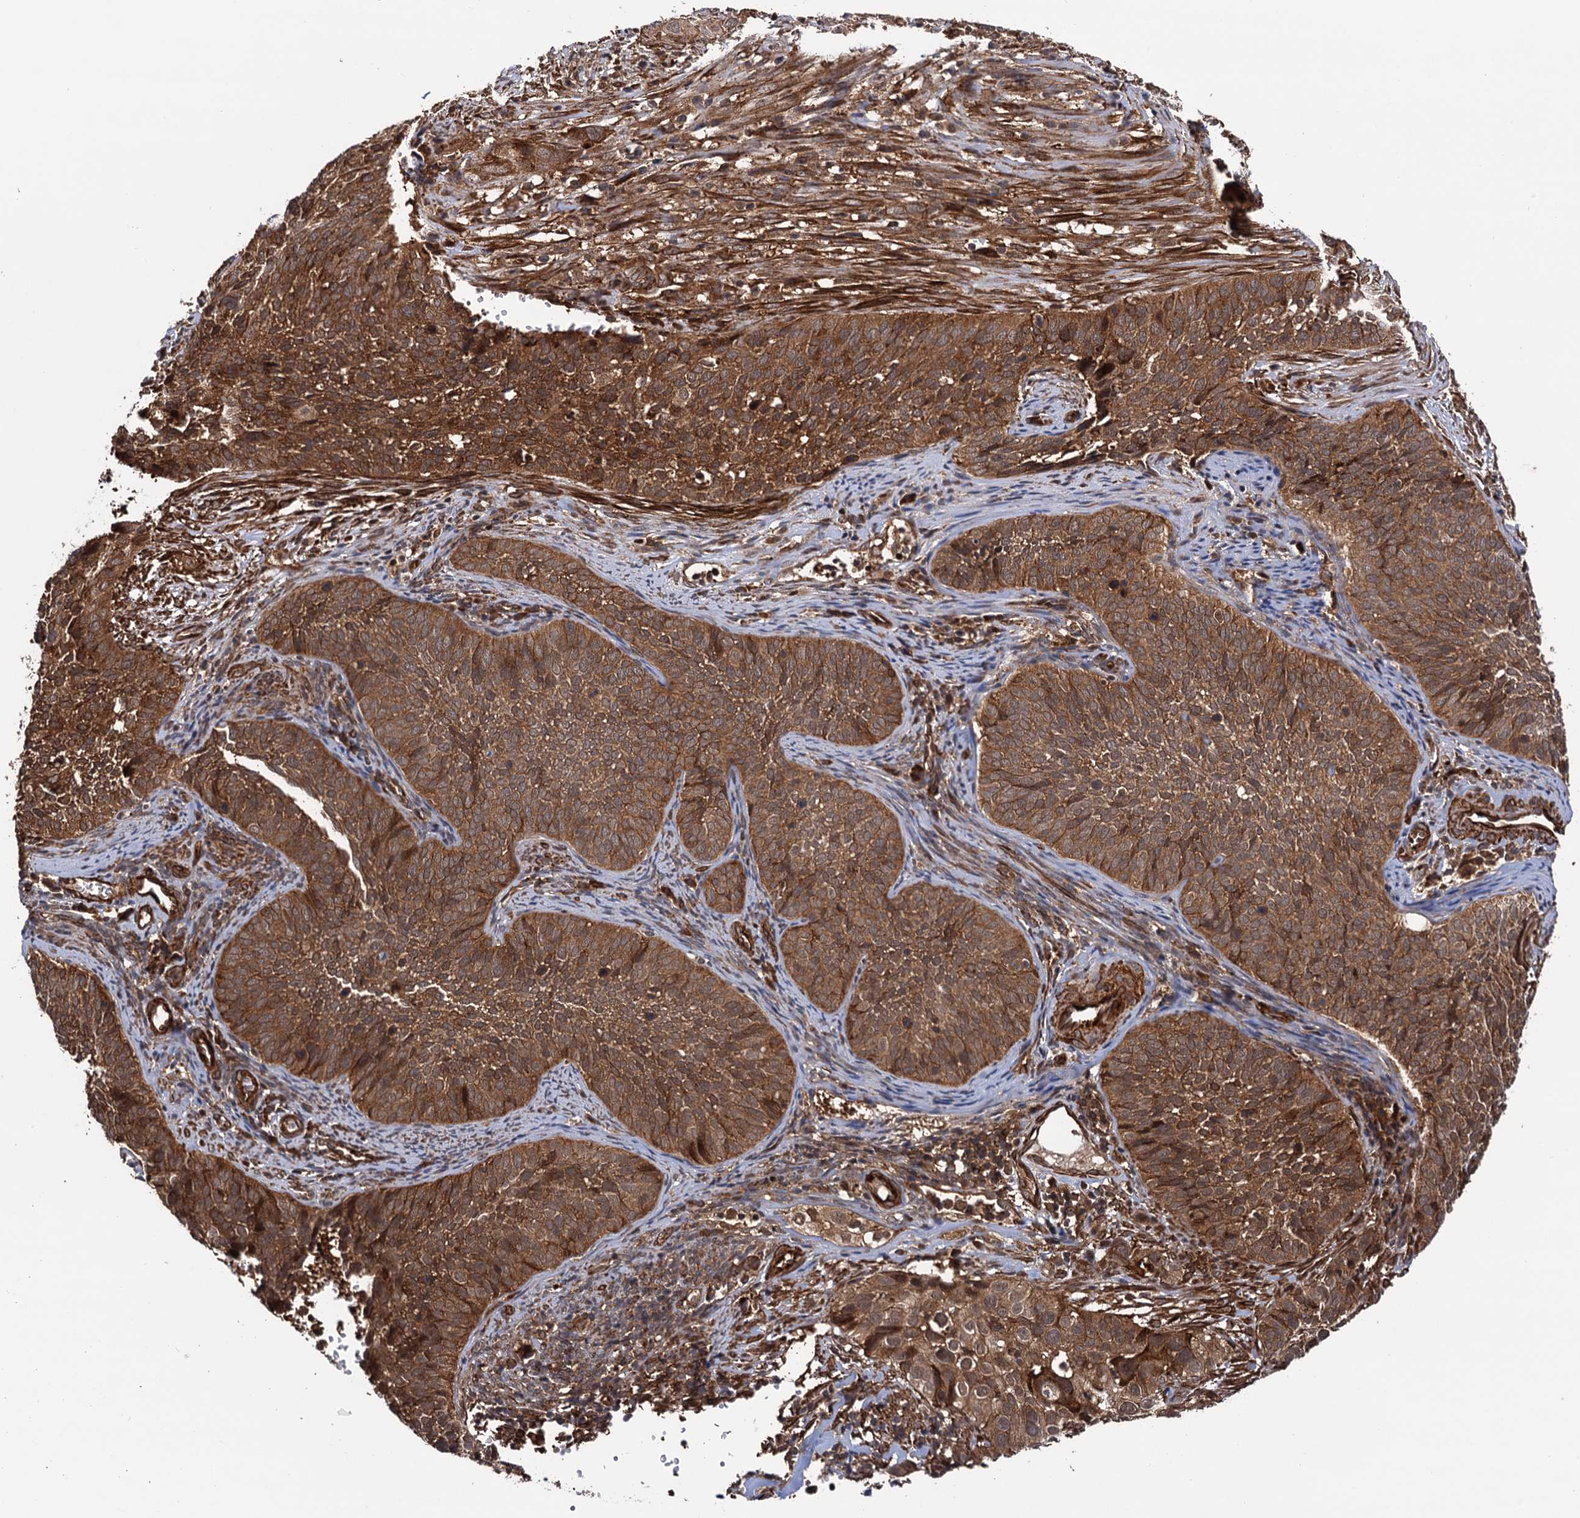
{"staining": {"intensity": "moderate", "quantity": ">75%", "location": "cytoplasmic/membranous"}, "tissue": "cervical cancer", "cell_type": "Tumor cells", "image_type": "cancer", "snomed": [{"axis": "morphology", "description": "Squamous cell carcinoma, NOS"}, {"axis": "topography", "description": "Cervix"}], "caption": "Approximately >75% of tumor cells in human cervical cancer reveal moderate cytoplasmic/membranous protein staining as visualized by brown immunohistochemical staining.", "gene": "ATP8B4", "patient": {"sex": "female", "age": 34}}